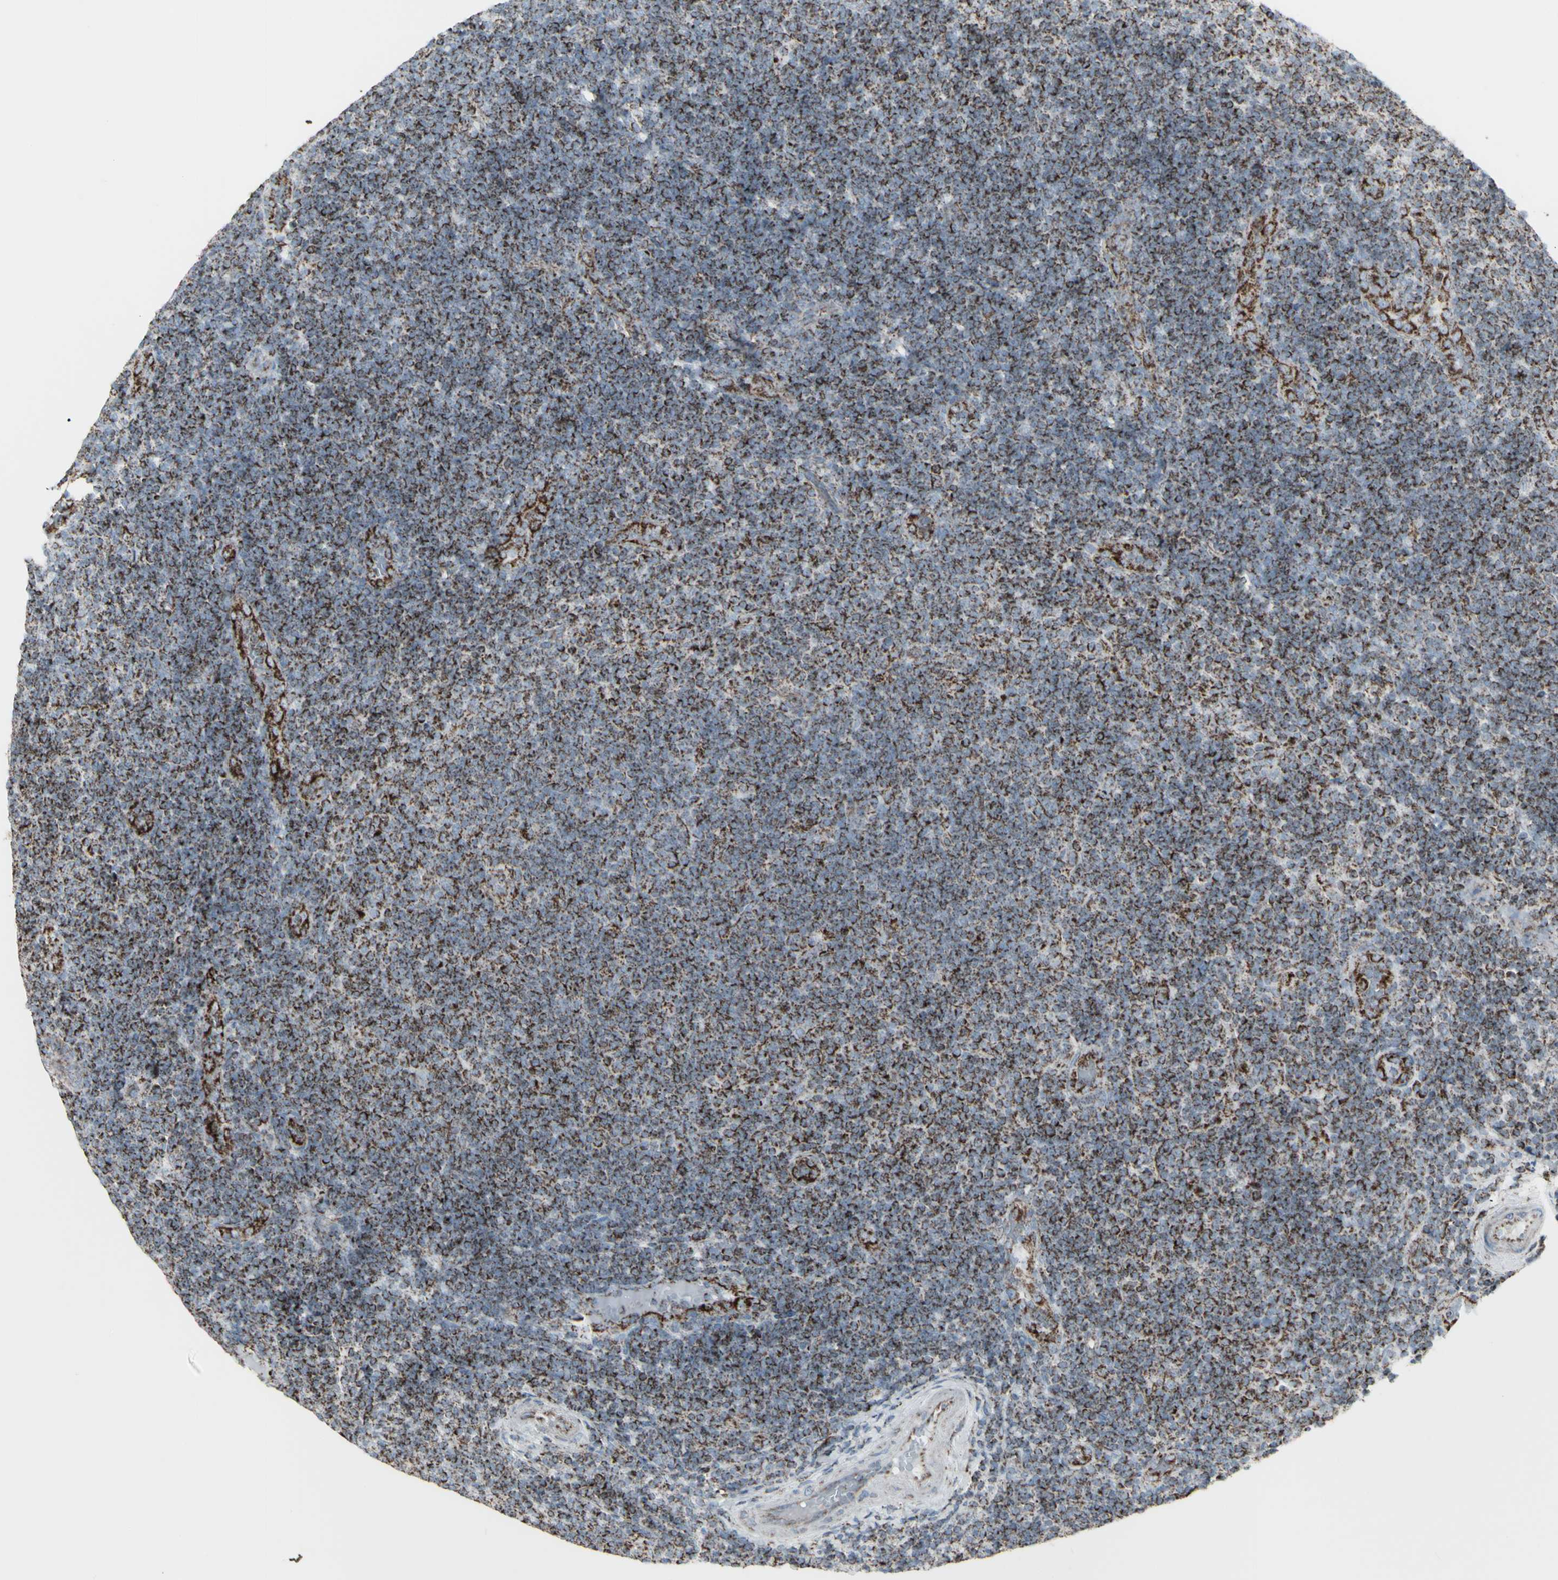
{"staining": {"intensity": "strong", "quantity": ">75%", "location": "cytoplasmic/membranous"}, "tissue": "lymphoma", "cell_type": "Tumor cells", "image_type": "cancer", "snomed": [{"axis": "morphology", "description": "Malignant lymphoma, non-Hodgkin's type, Low grade"}, {"axis": "topography", "description": "Lymph node"}], "caption": "Lymphoma was stained to show a protein in brown. There is high levels of strong cytoplasmic/membranous positivity in approximately >75% of tumor cells. (DAB (3,3'-diaminobenzidine) = brown stain, brightfield microscopy at high magnification).", "gene": "PLGRKT", "patient": {"sex": "male", "age": 83}}